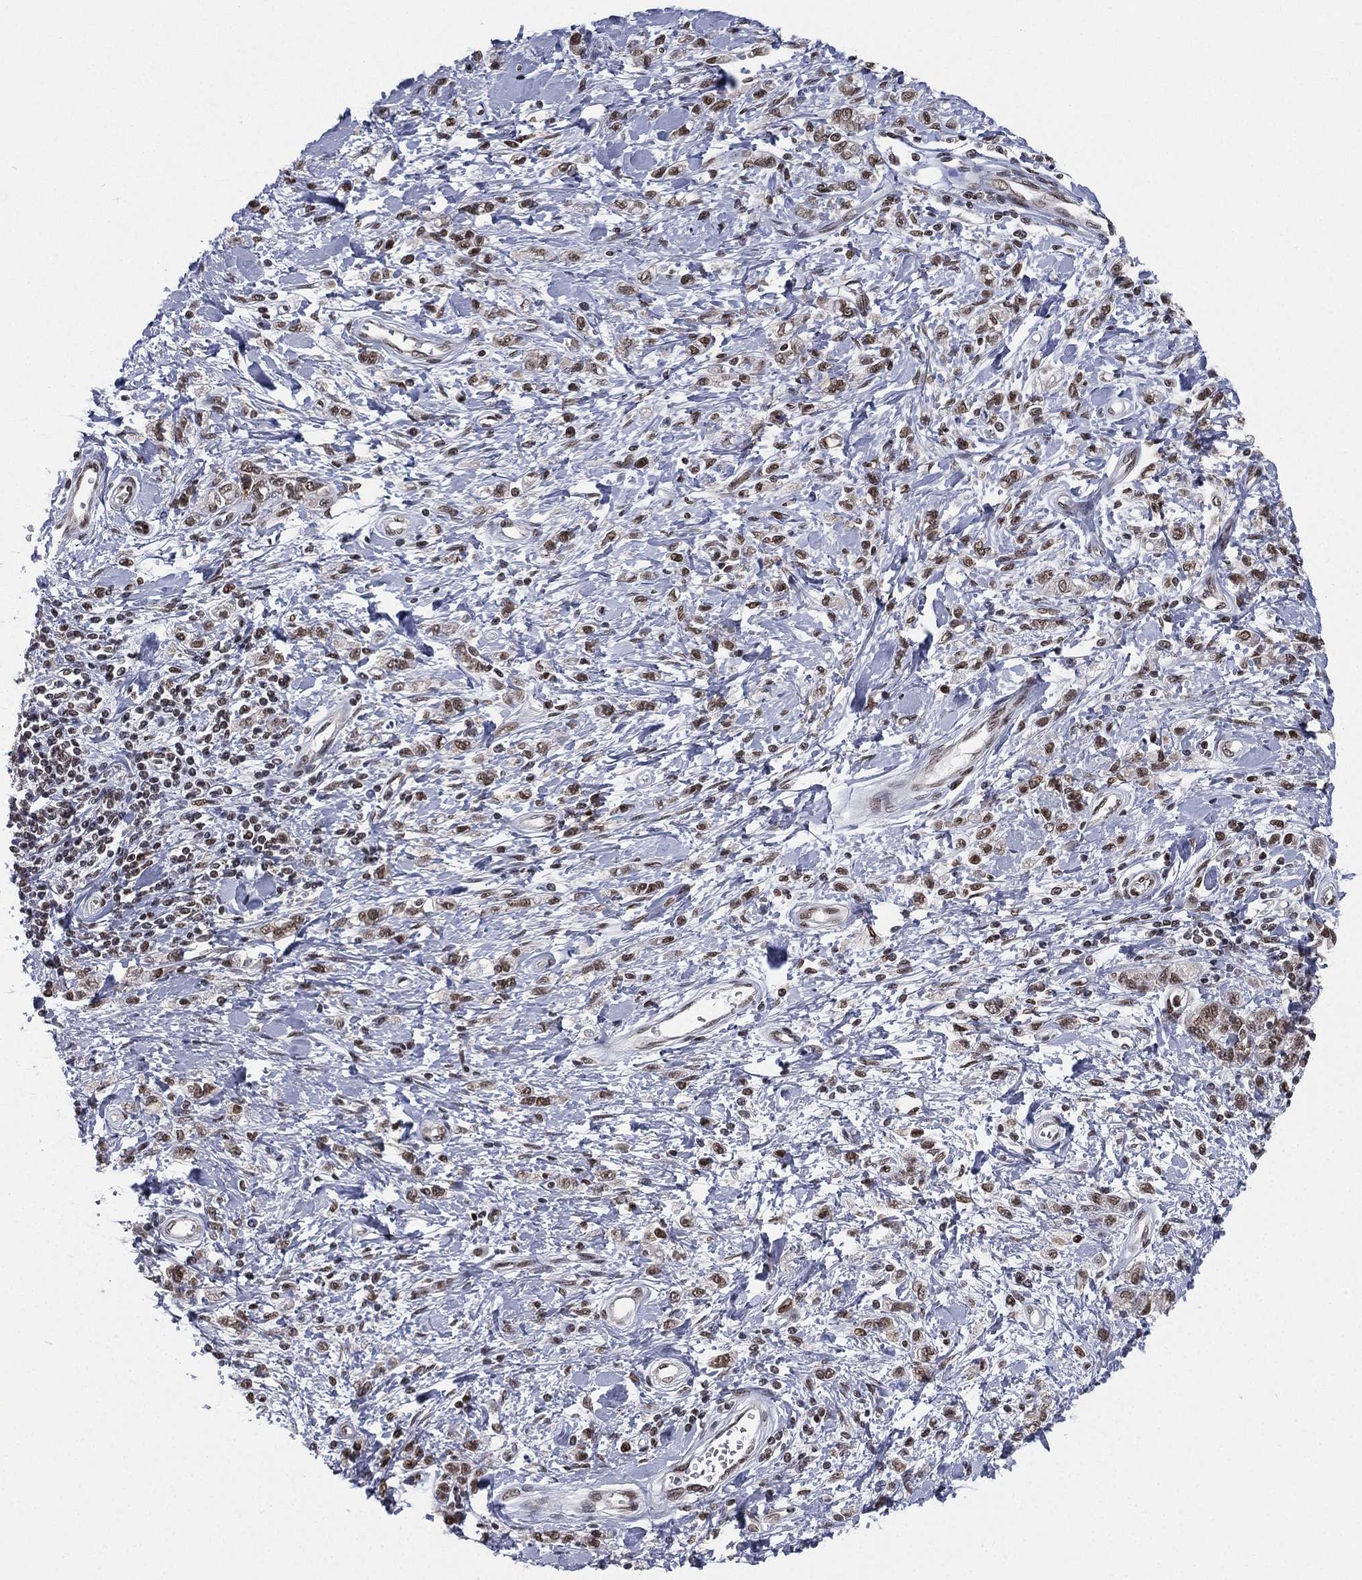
{"staining": {"intensity": "moderate", "quantity": "25%-75%", "location": "nuclear"}, "tissue": "stomach cancer", "cell_type": "Tumor cells", "image_type": "cancer", "snomed": [{"axis": "morphology", "description": "Adenocarcinoma, NOS"}, {"axis": "topography", "description": "Stomach"}], "caption": "Immunohistochemistry (IHC) histopathology image of stomach adenocarcinoma stained for a protein (brown), which reveals medium levels of moderate nuclear expression in approximately 25%-75% of tumor cells.", "gene": "FUBP3", "patient": {"sex": "male", "age": 77}}